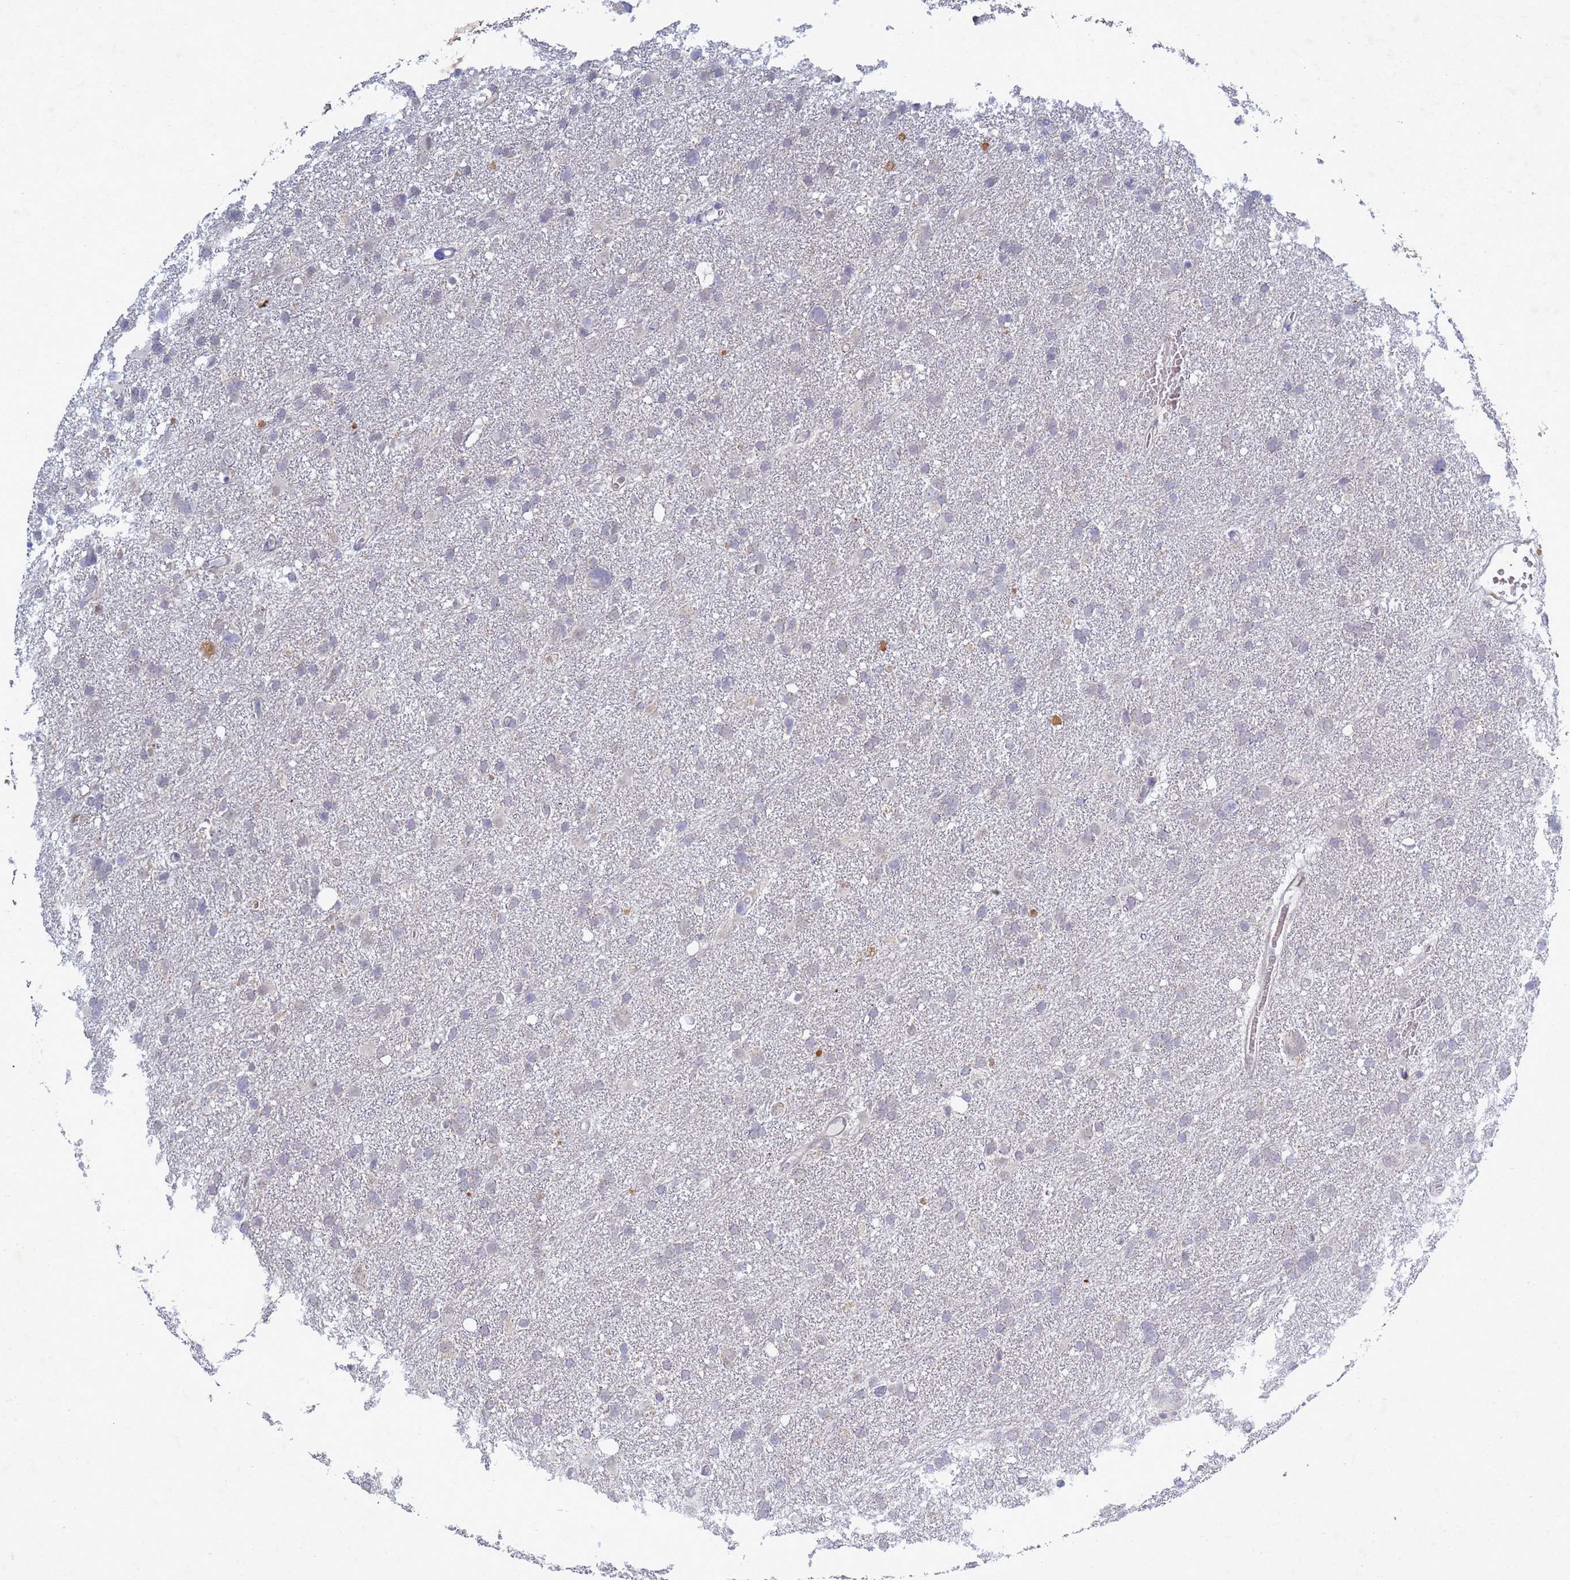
{"staining": {"intensity": "negative", "quantity": "none", "location": "none"}, "tissue": "glioma", "cell_type": "Tumor cells", "image_type": "cancer", "snomed": [{"axis": "morphology", "description": "Glioma, malignant, High grade"}, {"axis": "topography", "description": "Brain"}], "caption": "Tumor cells are negative for protein expression in human glioma. The staining was performed using DAB (3,3'-diaminobenzidine) to visualize the protein expression in brown, while the nuclei were stained in blue with hematoxylin (Magnification: 20x).", "gene": "TNPO2", "patient": {"sex": "male", "age": 61}}